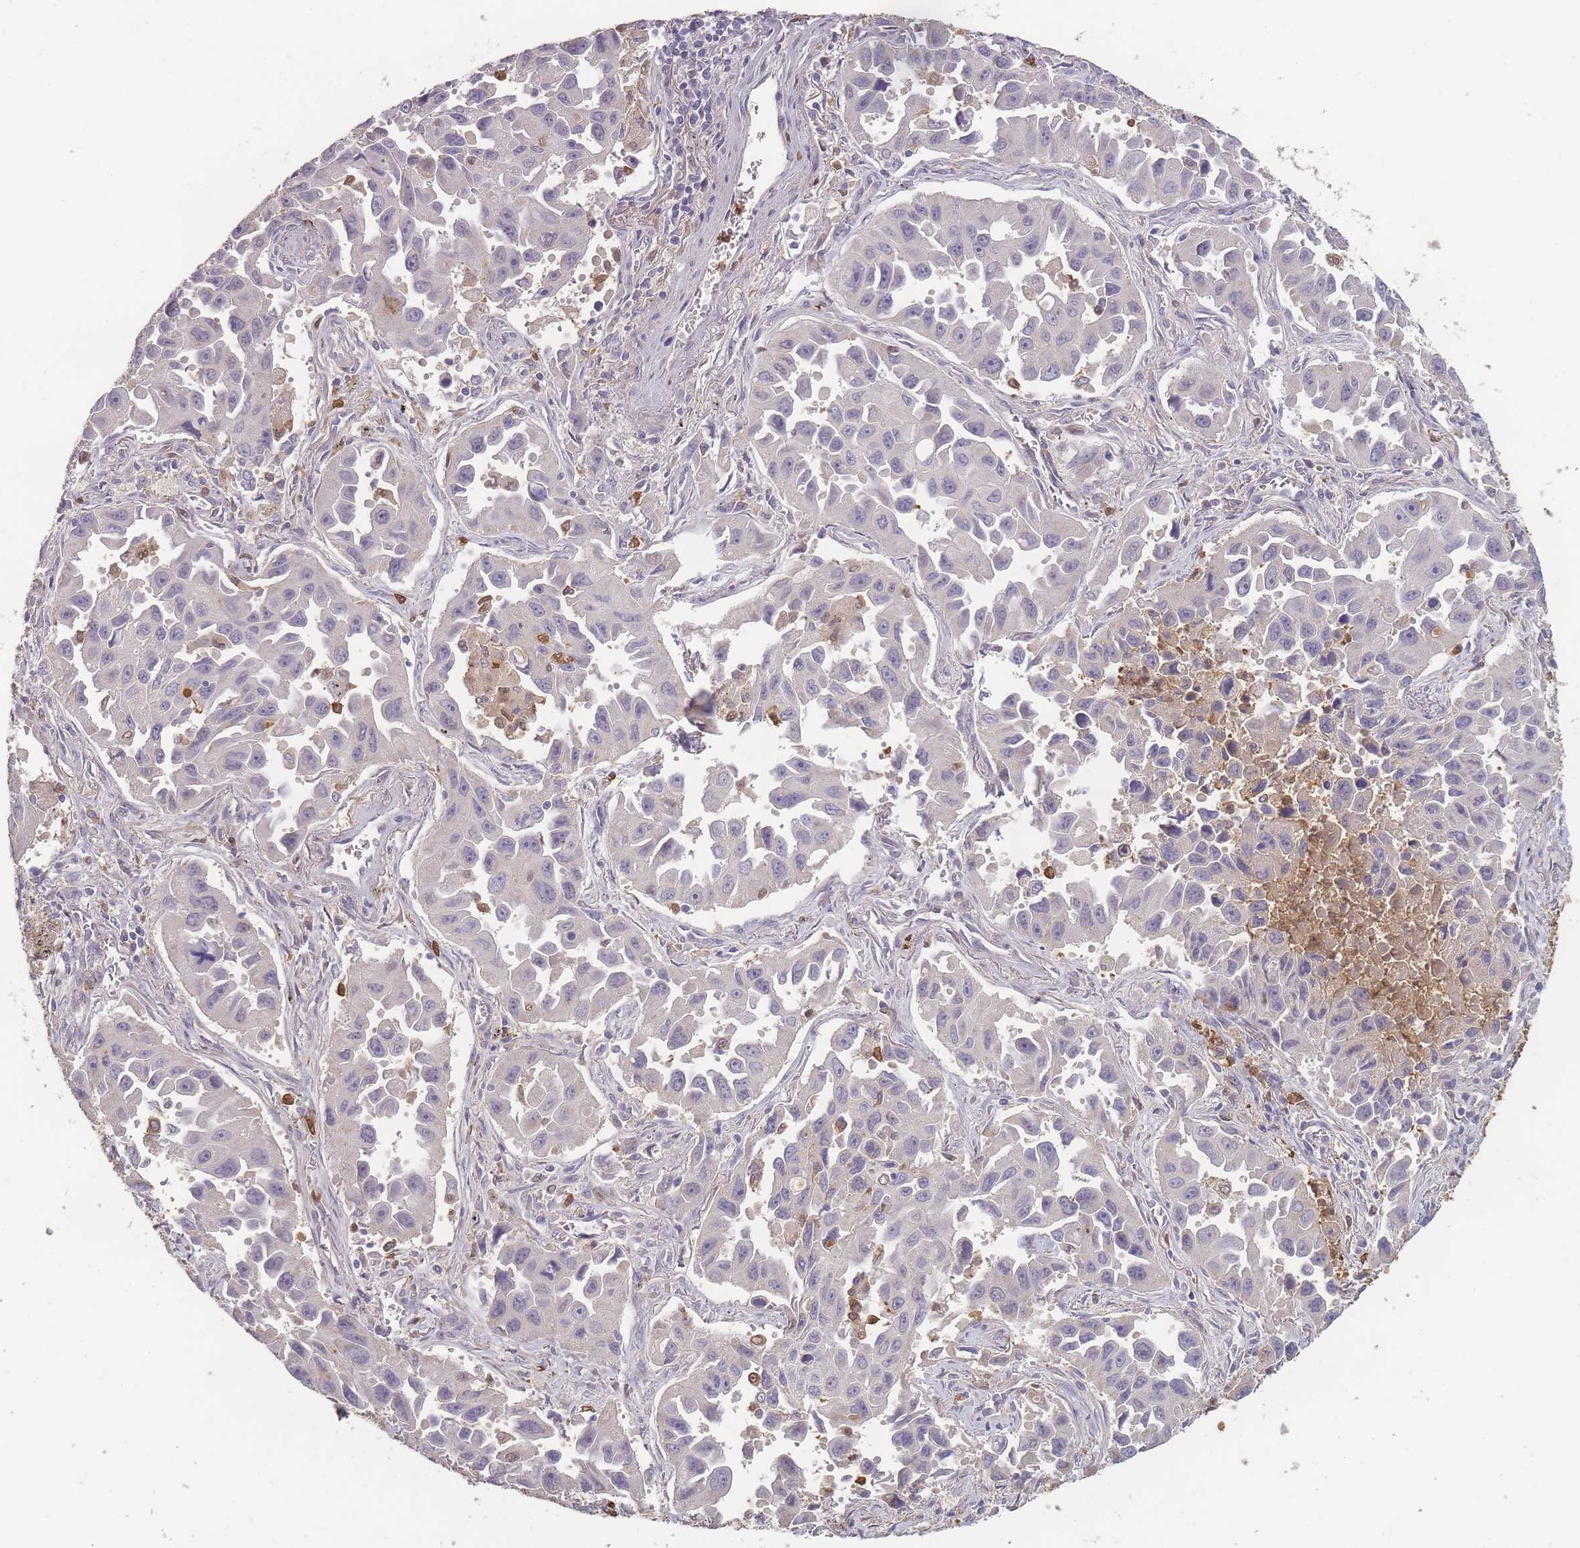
{"staining": {"intensity": "negative", "quantity": "none", "location": "none"}, "tissue": "lung cancer", "cell_type": "Tumor cells", "image_type": "cancer", "snomed": [{"axis": "morphology", "description": "Adenocarcinoma, NOS"}, {"axis": "topography", "description": "Lung"}], "caption": "Lung cancer stained for a protein using immunohistochemistry demonstrates no positivity tumor cells.", "gene": "BST1", "patient": {"sex": "male", "age": 66}}